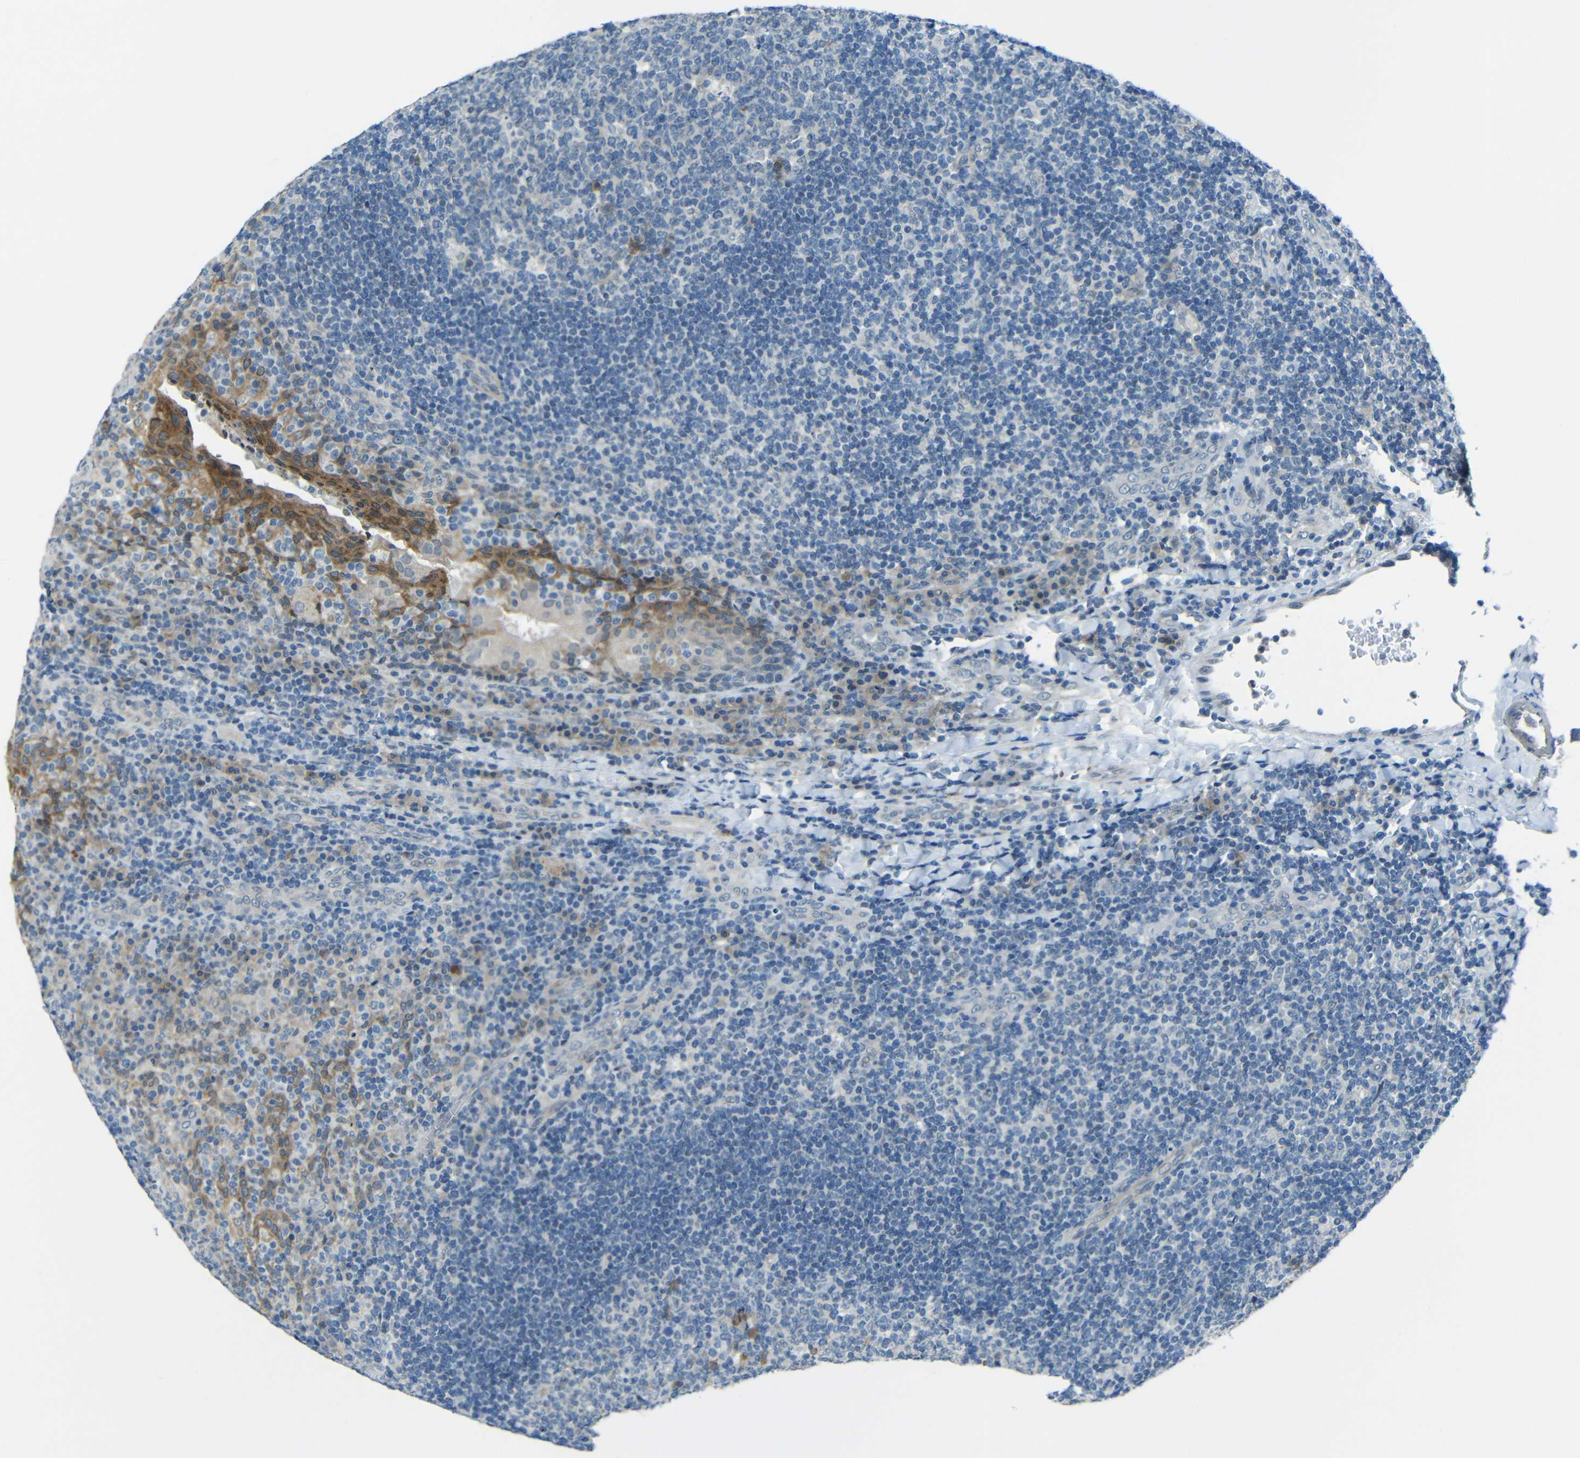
{"staining": {"intensity": "negative", "quantity": "none", "location": "none"}, "tissue": "tonsil", "cell_type": "Germinal center cells", "image_type": "normal", "snomed": [{"axis": "morphology", "description": "Normal tissue, NOS"}, {"axis": "topography", "description": "Tonsil"}], "caption": "An IHC photomicrograph of unremarkable tonsil is shown. There is no staining in germinal center cells of tonsil. (DAB (3,3'-diaminobenzidine) immunohistochemistry visualized using brightfield microscopy, high magnification).", "gene": "ANKRD22", "patient": {"sex": "male", "age": 17}}